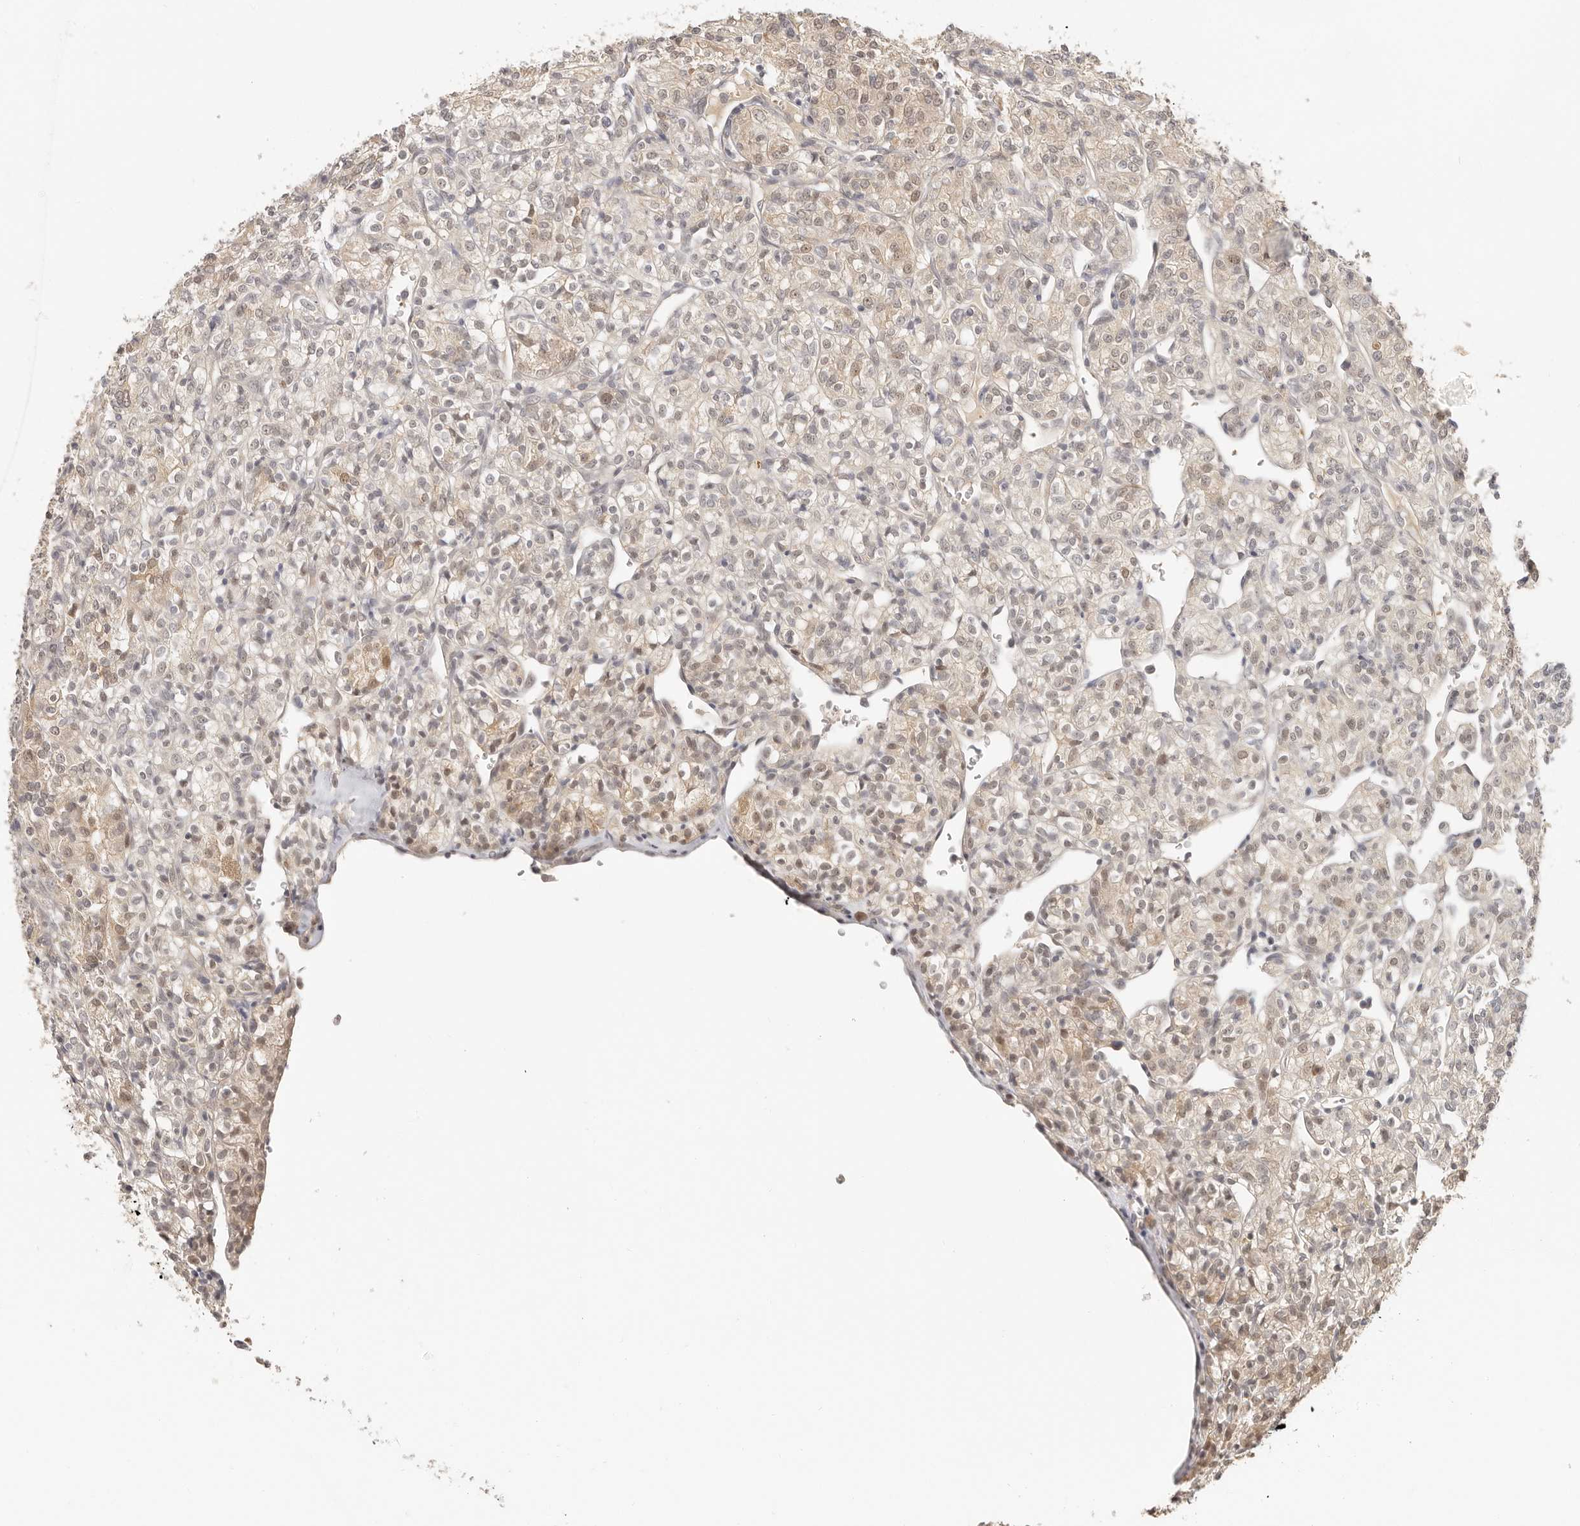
{"staining": {"intensity": "weak", "quantity": ">75%", "location": "cytoplasmic/membranous,nuclear"}, "tissue": "renal cancer", "cell_type": "Tumor cells", "image_type": "cancer", "snomed": [{"axis": "morphology", "description": "Adenocarcinoma, NOS"}, {"axis": "topography", "description": "Kidney"}], "caption": "The histopathology image exhibits immunohistochemical staining of renal cancer. There is weak cytoplasmic/membranous and nuclear staining is appreciated in about >75% of tumor cells.", "gene": "LARP7", "patient": {"sex": "male", "age": 77}}